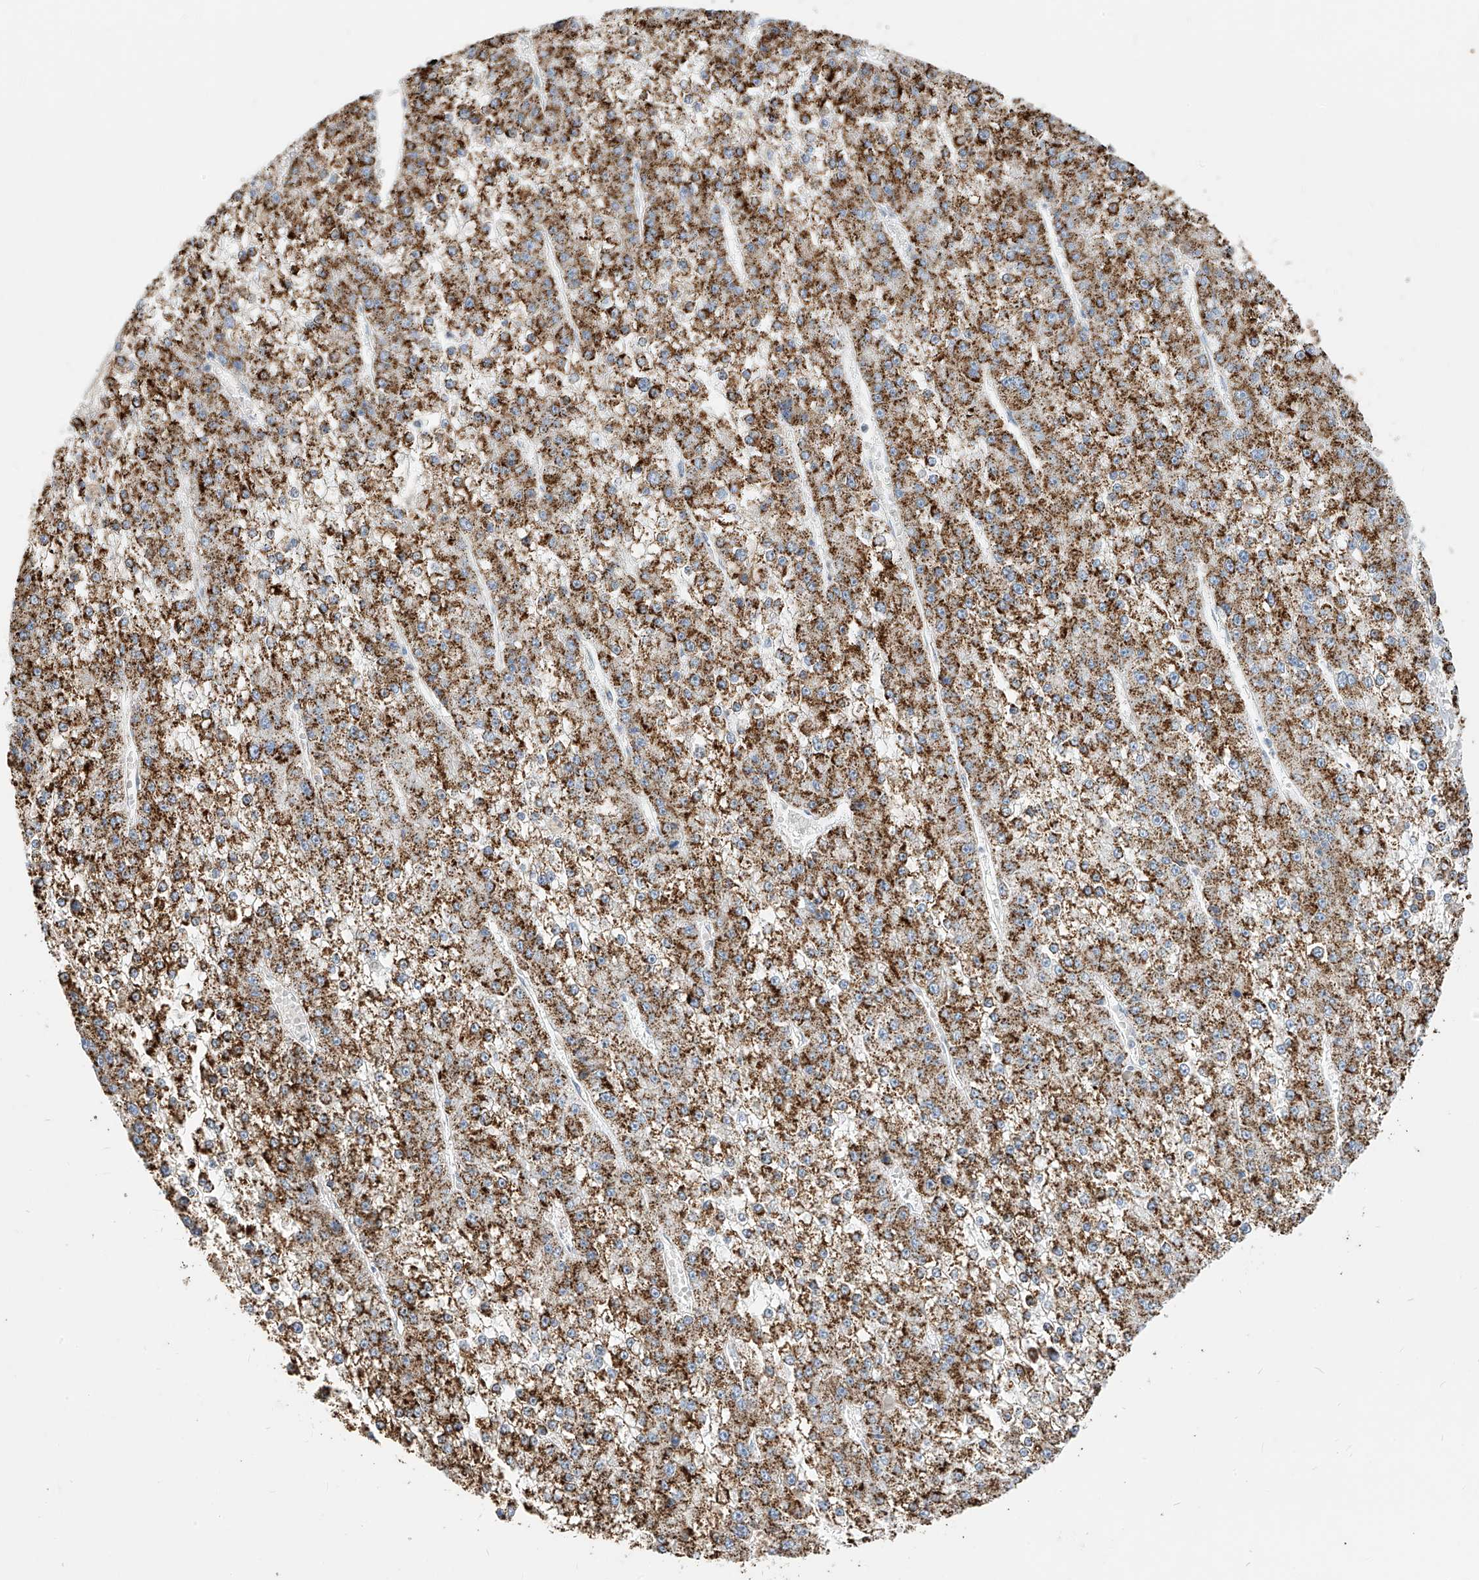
{"staining": {"intensity": "strong", "quantity": ">75%", "location": "cytoplasmic/membranous"}, "tissue": "liver cancer", "cell_type": "Tumor cells", "image_type": "cancer", "snomed": [{"axis": "morphology", "description": "Carcinoma, Hepatocellular, NOS"}, {"axis": "topography", "description": "Liver"}], "caption": "Tumor cells reveal high levels of strong cytoplasmic/membranous positivity in approximately >75% of cells in human liver cancer.", "gene": "RASA2", "patient": {"sex": "female", "age": 73}}